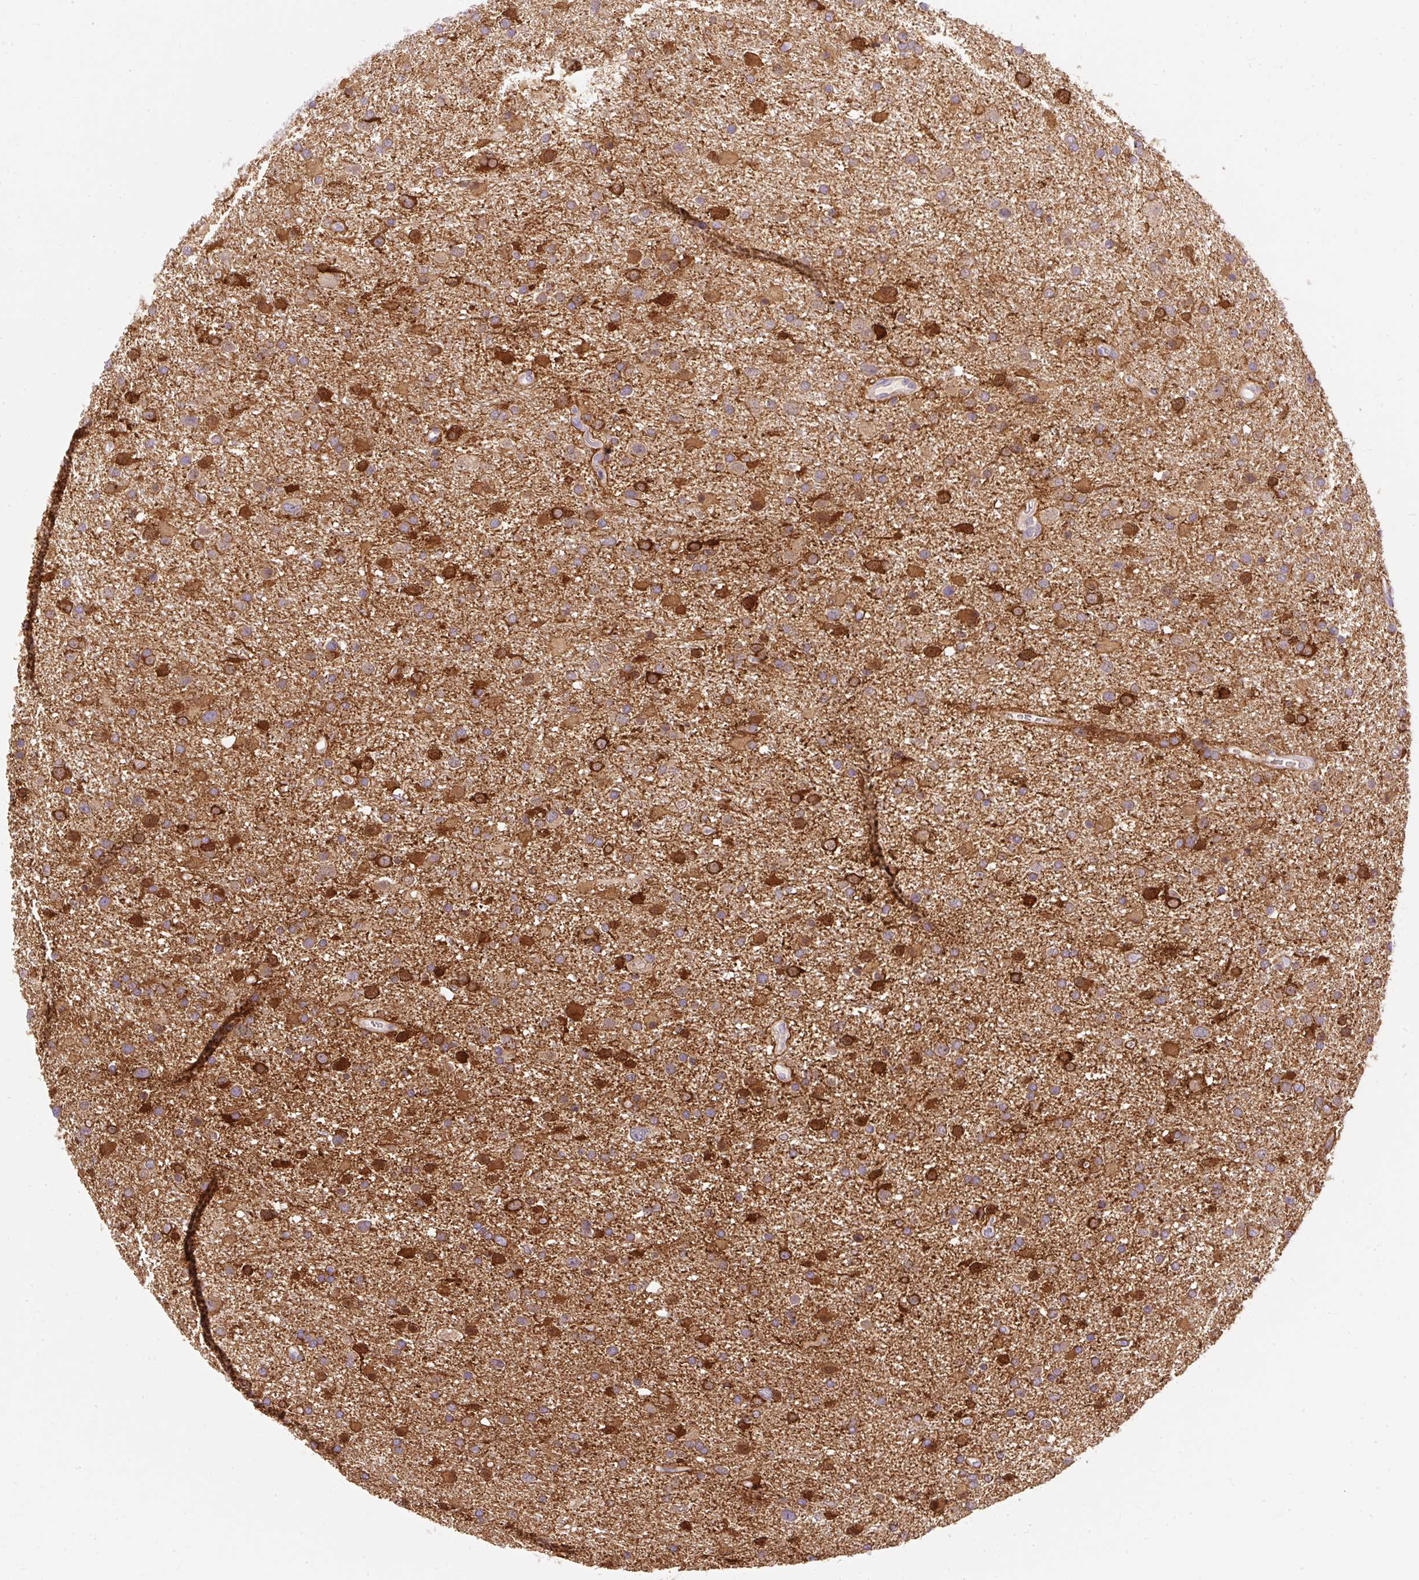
{"staining": {"intensity": "strong", "quantity": ">75%", "location": "cytoplasmic/membranous"}, "tissue": "glioma", "cell_type": "Tumor cells", "image_type": "cancer", "snomed": [{"axis": "morphology", "description": "Glioma, malignant, Low grade"}, {"axis": "topography", "description": "Brain"}], "caption": "This micrograph displays IHC staining of human low-grade glioma (malignant), with high strong cytoplasmic/membranous positivity in about >75% of tumor cells.", "gene": "OR4K15", "patient": {"sex": "female", "age": 32}}